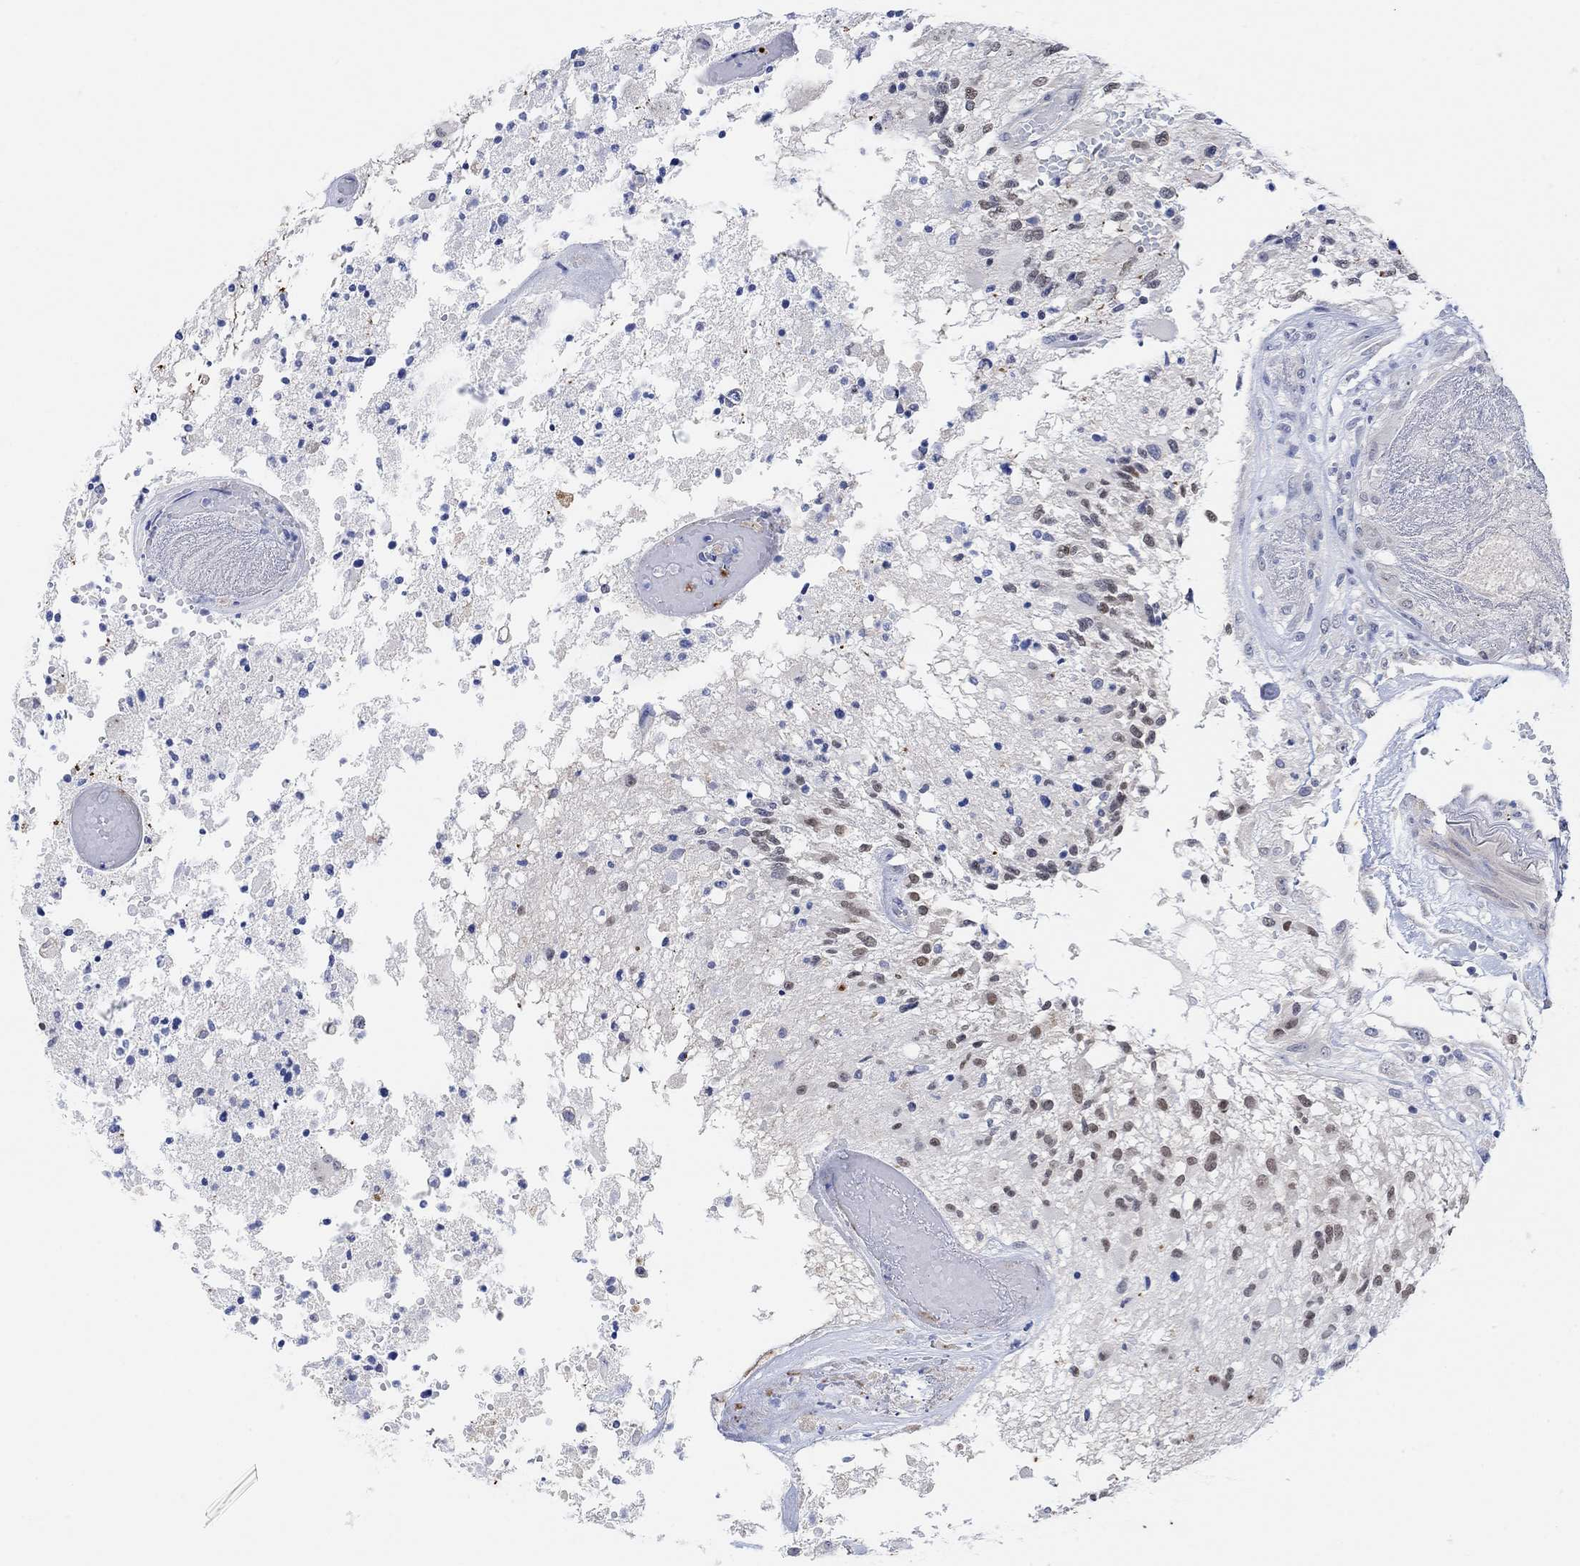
{"staining": {"intensity": "weak", "quantity": "25%-75%", "location": "nuclear"}, "tissue": "glioma", "cell_type": "Tumor cells", "image_type": "cancer", "snomed": [{"axis": "morphology", "description": "Glioma, malignant, High grade"}, {"axis": "topography", "description": "Brain"}], "caption": "An immunohistochemistry (IHC) micrograph of tumor tissue is shown. Protein staining in brown shows weak nuclear positivity in high-grade glioma (malignant) within tumor cells. The protein is stained brown, and the nuclei are stained in blue (DAB IHC with brightfield microscopy, high magnification).", "gene": "RIMS1", "patient": {"sex": "female", "age": 63}}